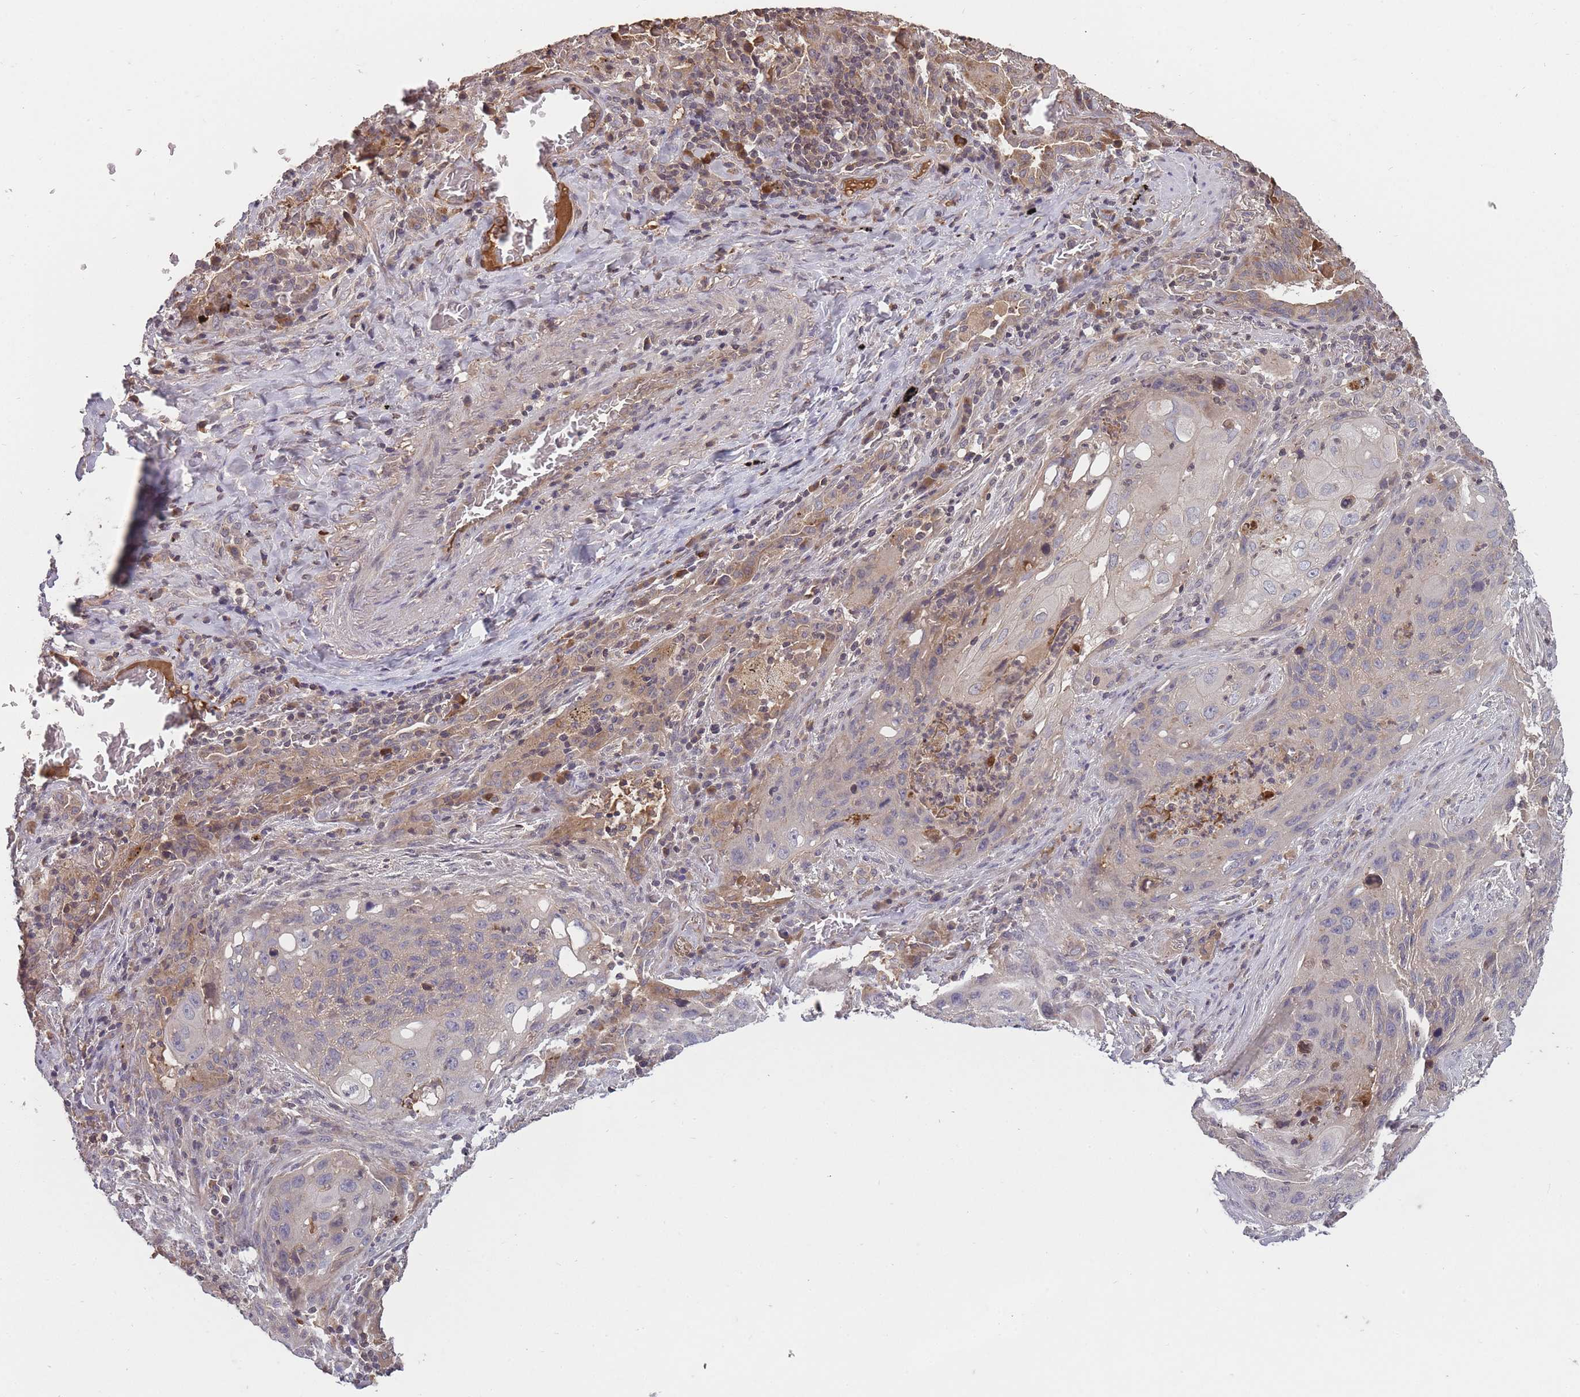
{"staining": {"intensity": "weak", "quantity": "<25%", "location": "cytoplasmic/membranous"}, "tissue": "lung cancer", "cell_type": "Tumor cells", "image_type": "cancer", "snomed": [{"axis": "morphology", "description": "Squamous cell carcinoma, NOS"}, {"axis": "topography", "description": "Lung"}], "caption": "Protein analysis of lung cancer (squamous cell carcinoma) reveals no significant positivity in tumor cells.", "gene": "RALGDS", "patient": {"sex": "female", "age": 63}}